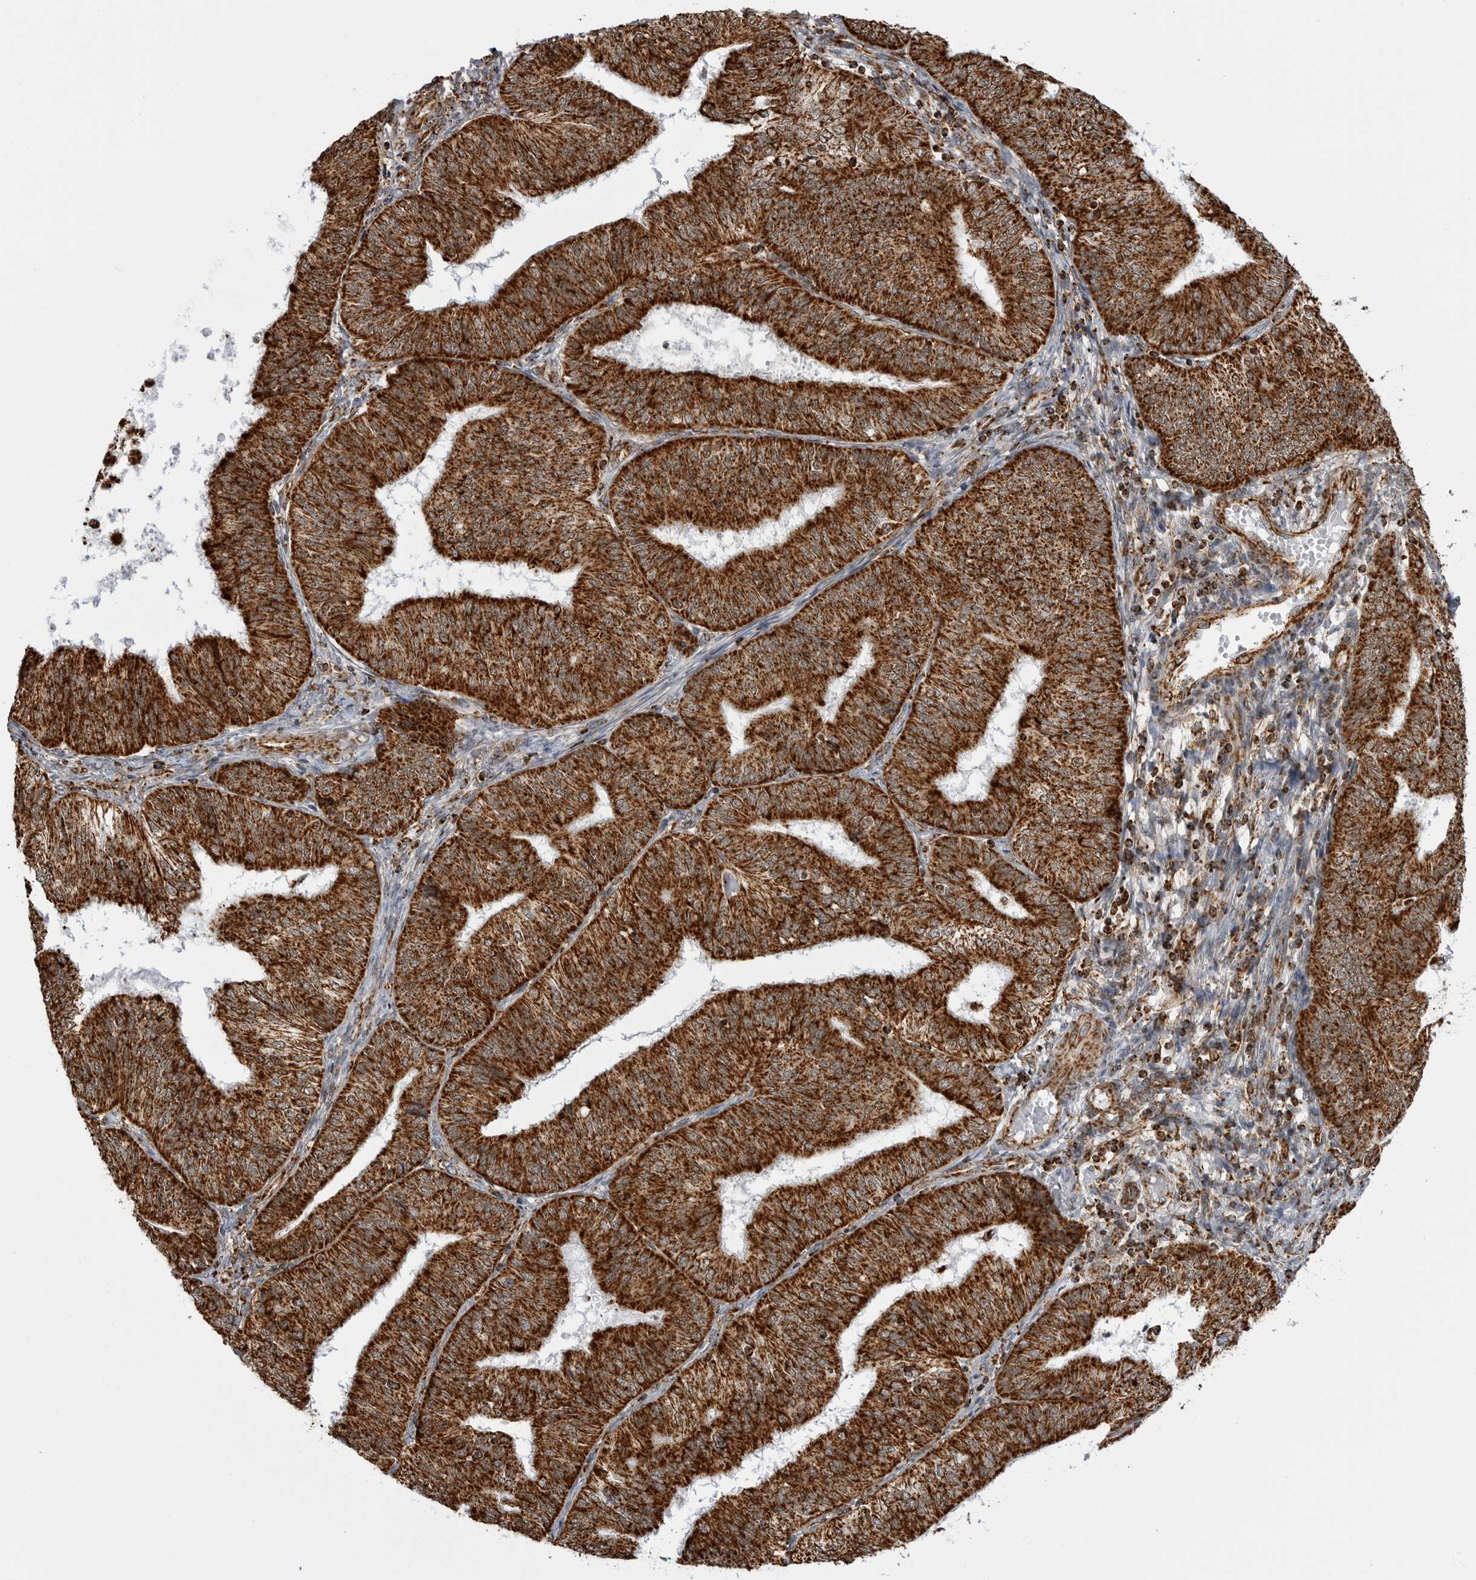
{"staining": {"intensity": "strong", "quantity": ">75%", "location": "cytoplasmic/membranous"}, "tissue": "endometrial cancer", "cell_type": "Tumor cells", "image_type": "cancer", "snomed": [{"axis": "morphology", "description": "Adenocarcinoma, NOS"}, {"axis": "topography", "description": "Endometrium"}], "caption": "A histopathology image of adenocarcinoma (endometrial) stained for a protein demonstrates strong cytoplasmic/membranous brown staining in tumor cells.", "gene": "COX5A", "patient": {"sex": "female", "age": 58}}